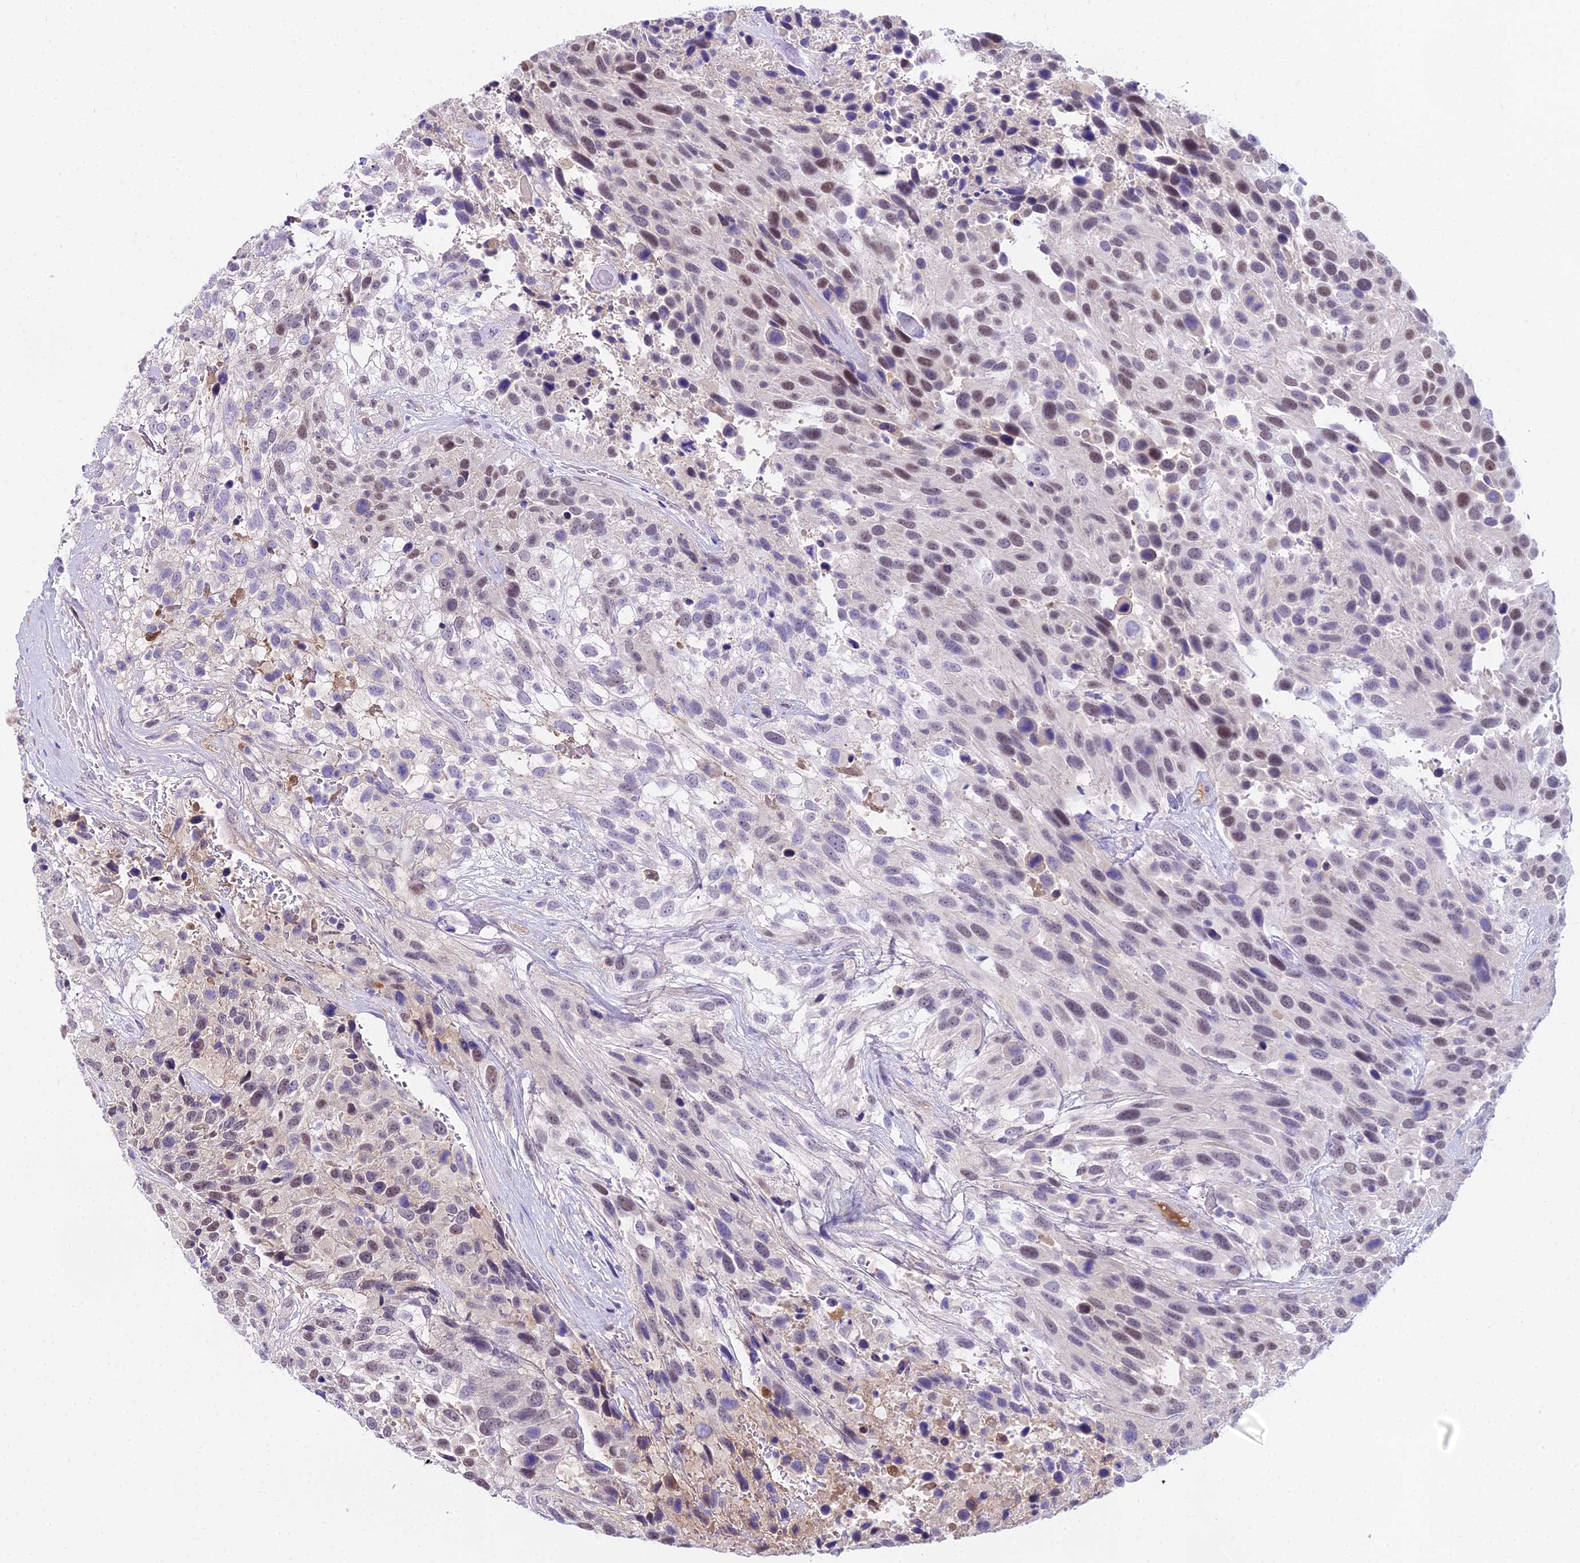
{"staining": {"intensity": "moderate", "quantity": "25%-75%", "location": "nuclear"}, "tissue": "urothelial cancer", "cell_type": "Tumor cells", "image_type": "cancer", "snomed": [{"axis": "morphology", "description": "Urothelial carcinoma, High grade"}, {"axis": "topography", "description": "Urinary bladder"}], "caption": "IHC image of human high-grade urothelial carcinoma stained for a protein (brown), which reveals medium levels of moderate nuclear expression in about 25%-75% of tumor cells.", "gene": "MAT2A", "patient": {"sex": "female", "age": 70}}